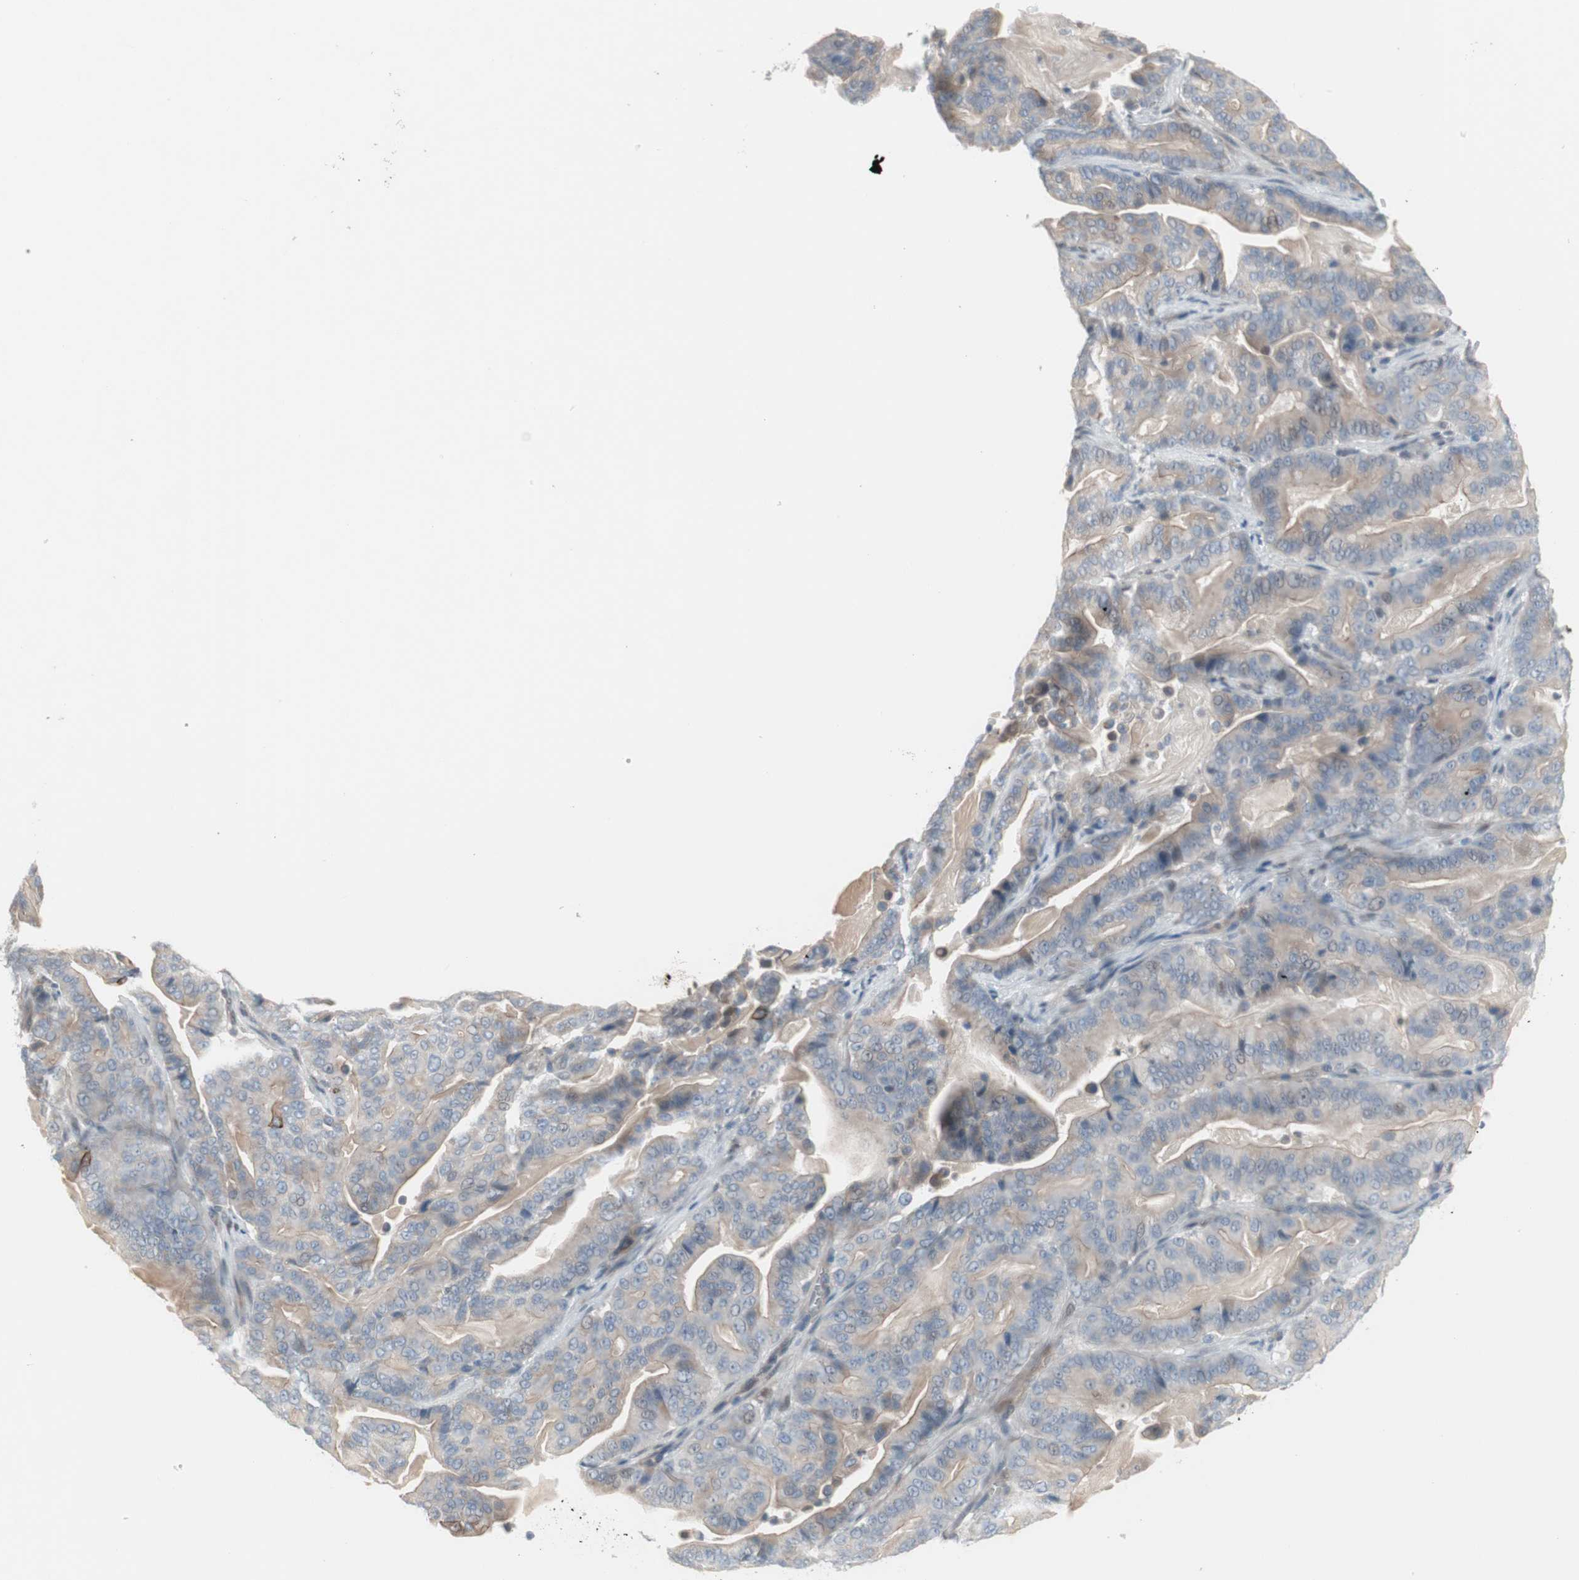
{"staining": {"intensity": "weak", "quantity": "25%-75%", "location": "cytoplasmic/membranous"}, "tissue": "pancreatic cancer", "cell_type": "Tumor cells", "image_type": "cancer", "snomed": [{"axis": "morphology", "description": "Adenocarcinoma, NOS"}, {"axis": "topography", "description": "Pancreas"}], "caption": "Human adenocarcinoma (pancreatic) stained with a protein marker reveals weak staining in tumor cells.", "gene": "CAND2", "patient": {"sex": "male", "age": 63}}